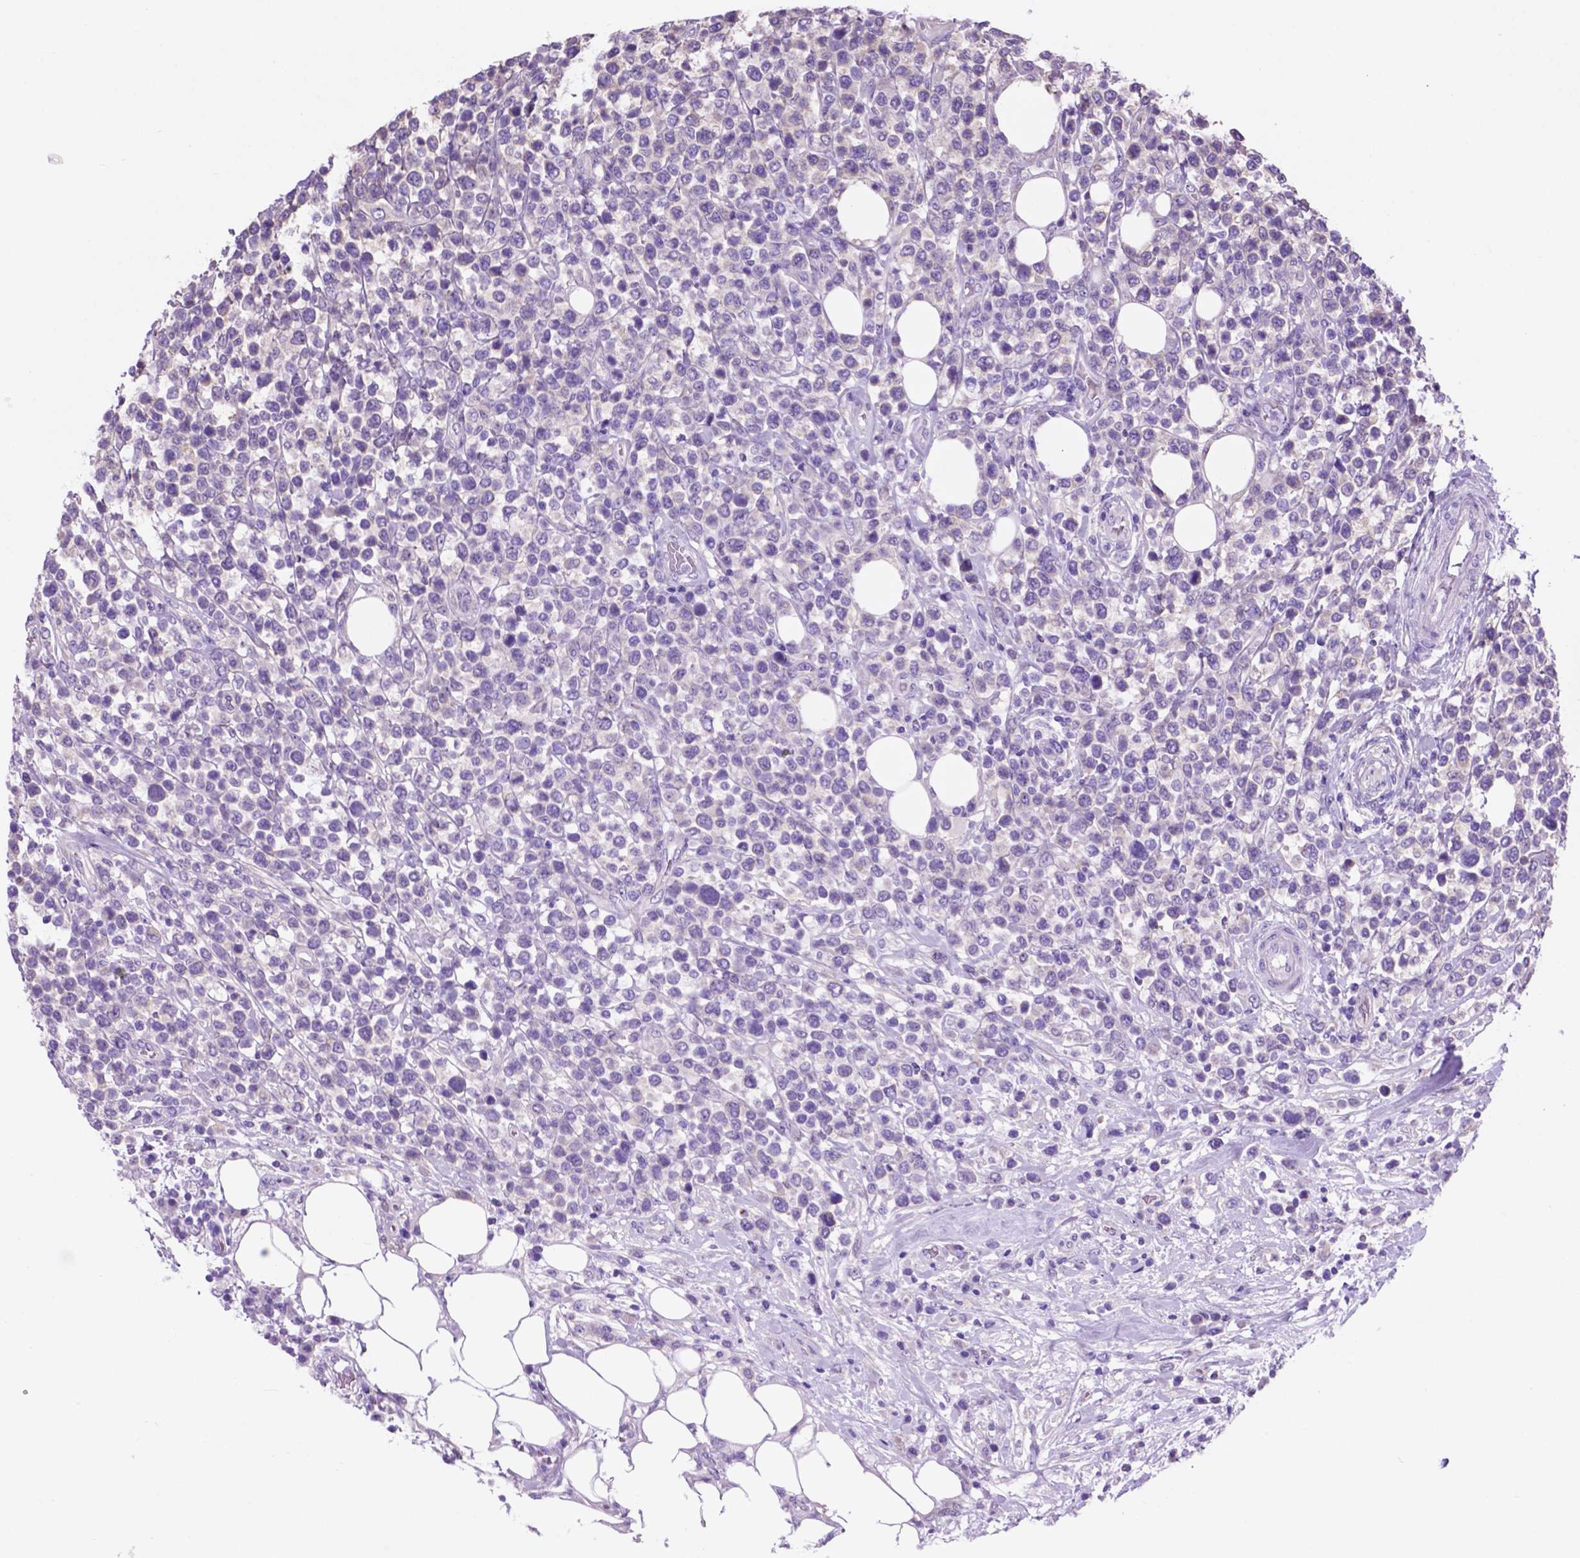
{"staining": {"intensity": "negative", "quantity": "none", "location": "none"}, "tissue": "lymphoma", "cell_type": "Tumor cells", "image_type": "cancer", "snomed": [{"axis": "morphology", "description": "Malignant lymphoma, non-Hodgkin's type, High grade"}, {"axis": "topography", "description": "Soft tissue"}], "caption": "High magnification brightfield microscopy of lymphoma stained with DAB (3,3'-diaminobenzidine) (brown) and counterstained with hematoxylin (blue): tumor cells show no significant staining.", "gene": "SPDYA", "patient": {"sex": "female", "age": 56}}